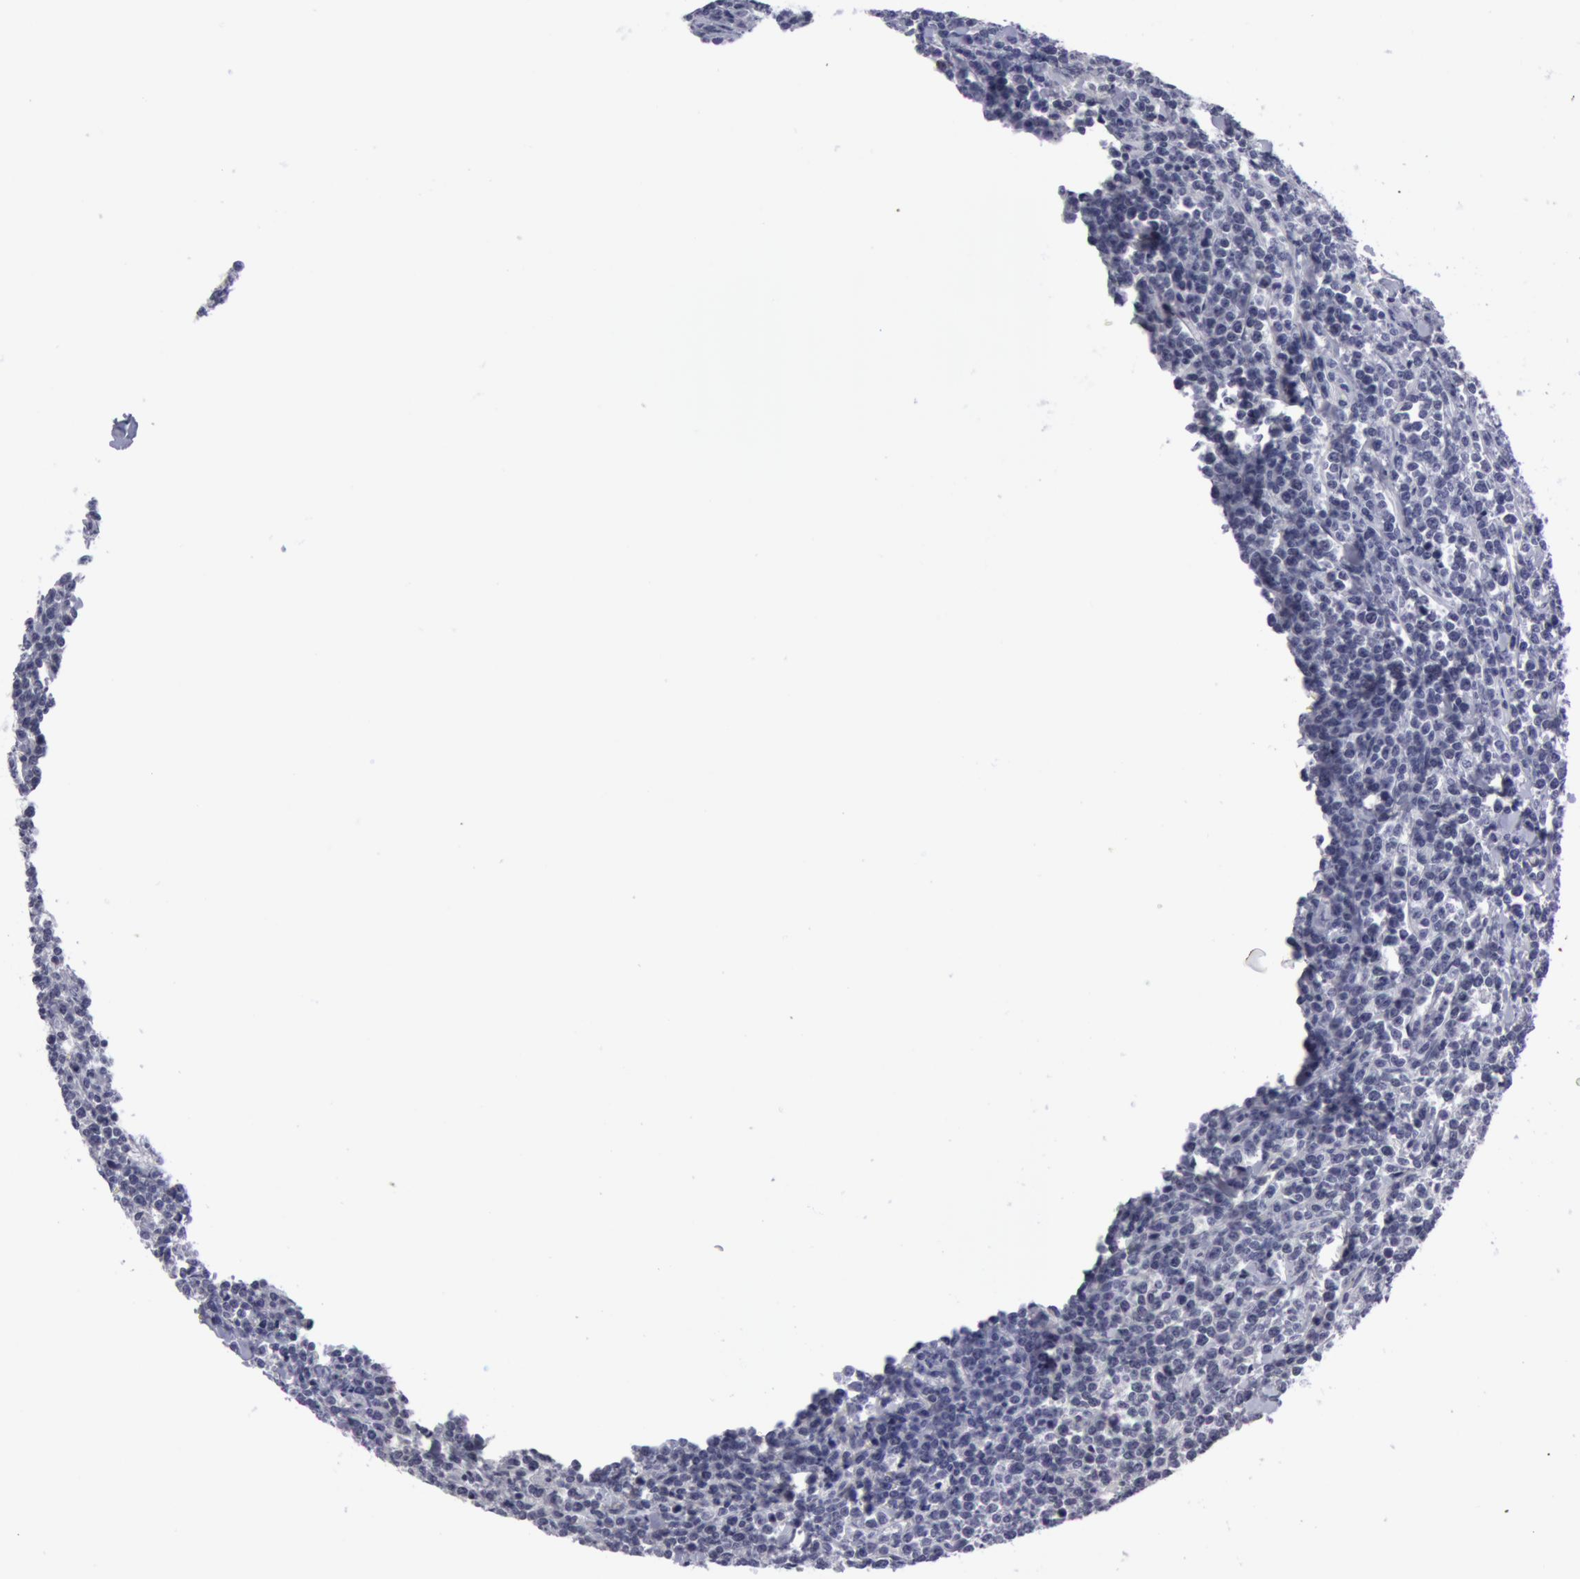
{"staining": {"intensity": "negative", "quantity": "none", "location": "none"}, "tissue": "lymphoma", "cell_type": "Tumor cells", "image_type": "cancer", "snomed": [{"axis": "morphology", "description": "Malignant lymphoma, non-Hodgkin's type, High grade"}, {"axis": "topography", "description": "Small intestine"}, {"axis": "topography", "description": "Colon"}], "caption": "This is a image of IHC staining of lymphoma, which shows no positivity in tumor cells.", "gene": "NLGN4X", "patient": {"sex": "male", "age": 8}}